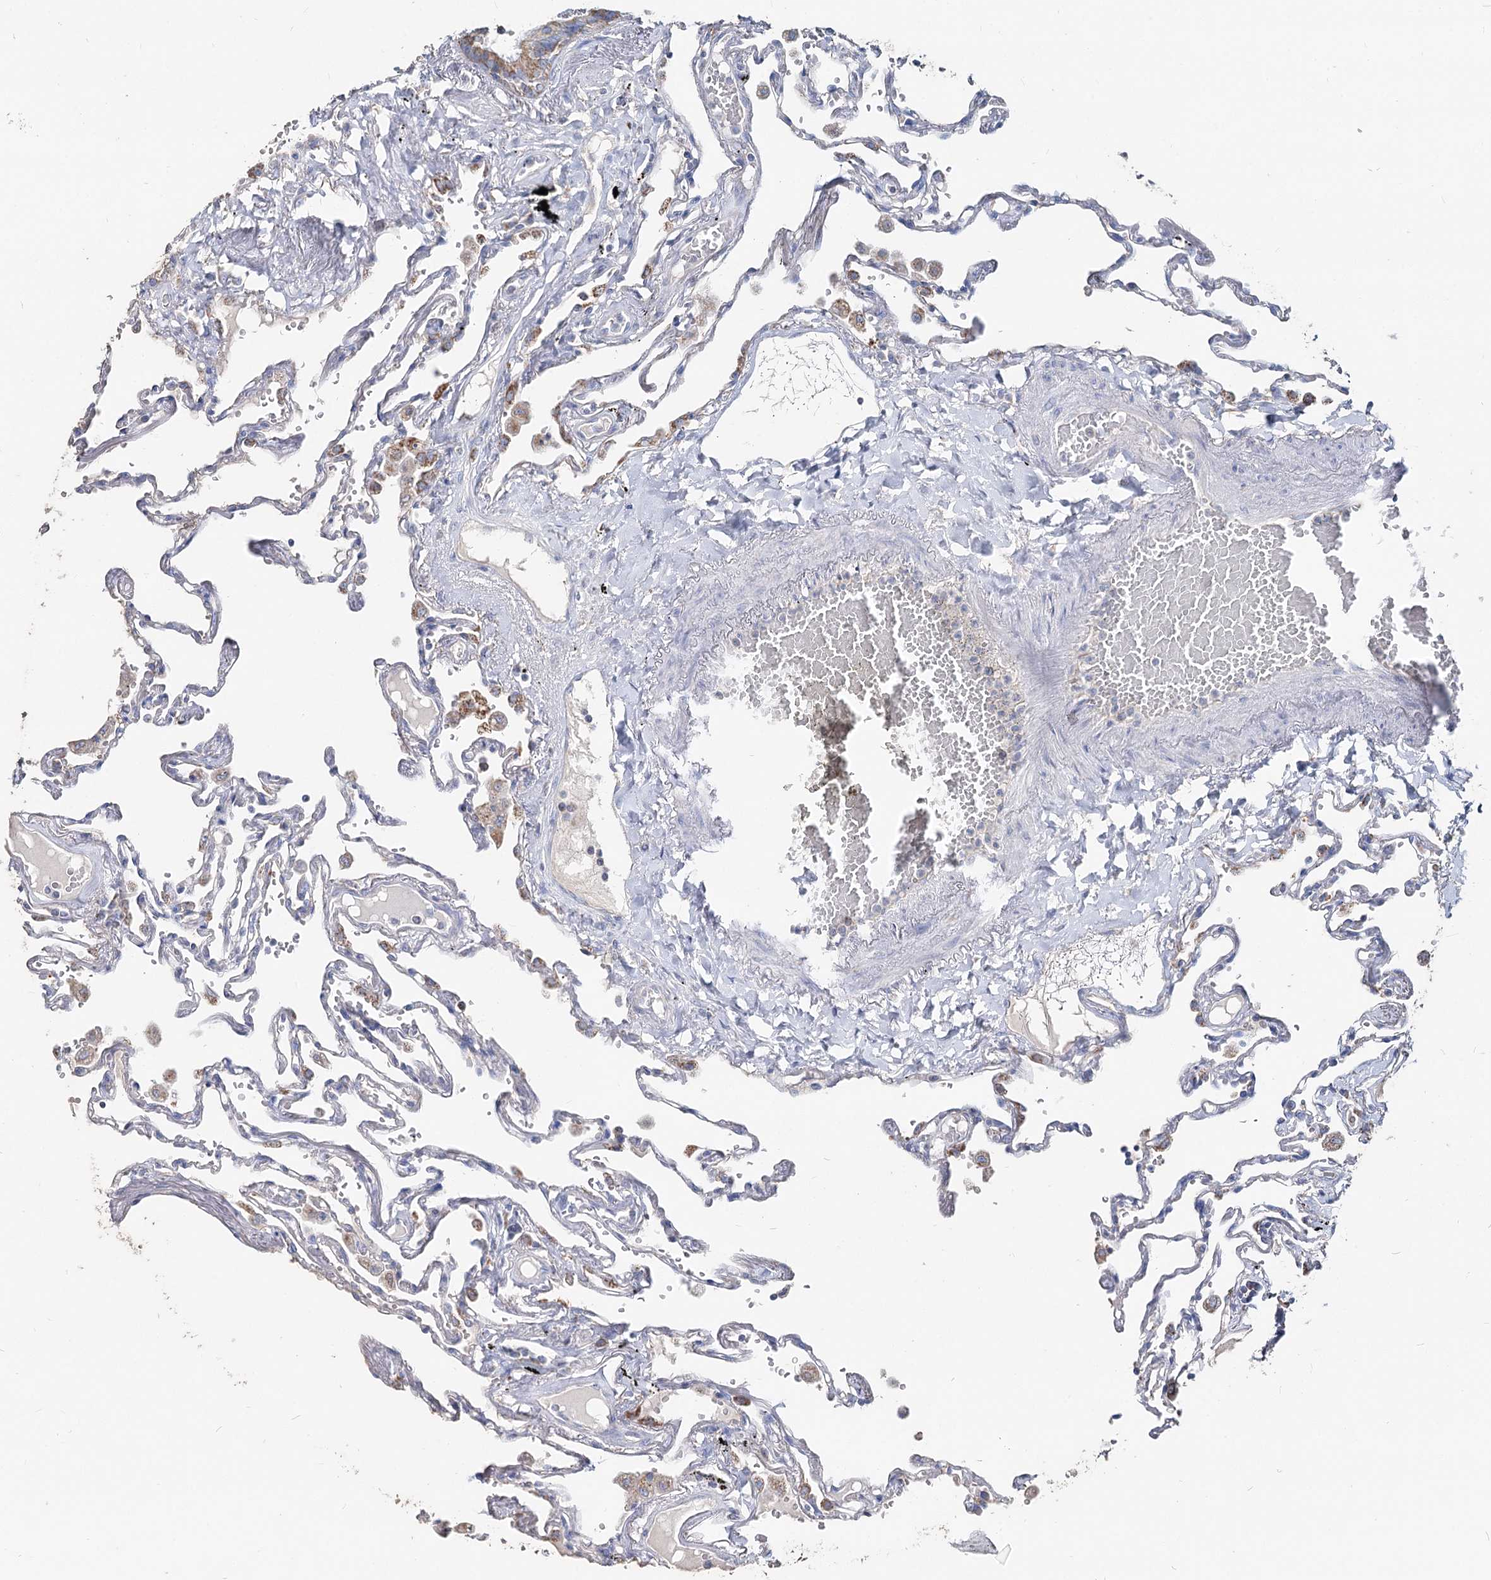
{"staining": {"intensity": "negative", "quantity": "none", "location": "none"}, "tissue": "lung", "cell_type": "Alveolar cells", "image_type": "normal", "snomed": [{"axis": "morphology", "description": "Normal tissue, NOS"}, {"axis": "topography", "description": "Lung"}], "caption": "A micrograph of lung stained for a protein exhibits no brown staining in alveolar cells. Brightfield microscopy of IHC stained with DAB (3,3'-diaminobenzidine) (brown) and hematoxylin (blue), captured at high magnification.", "gene": "MCCC2", "patient": {"sex": "female", "age": 67}}